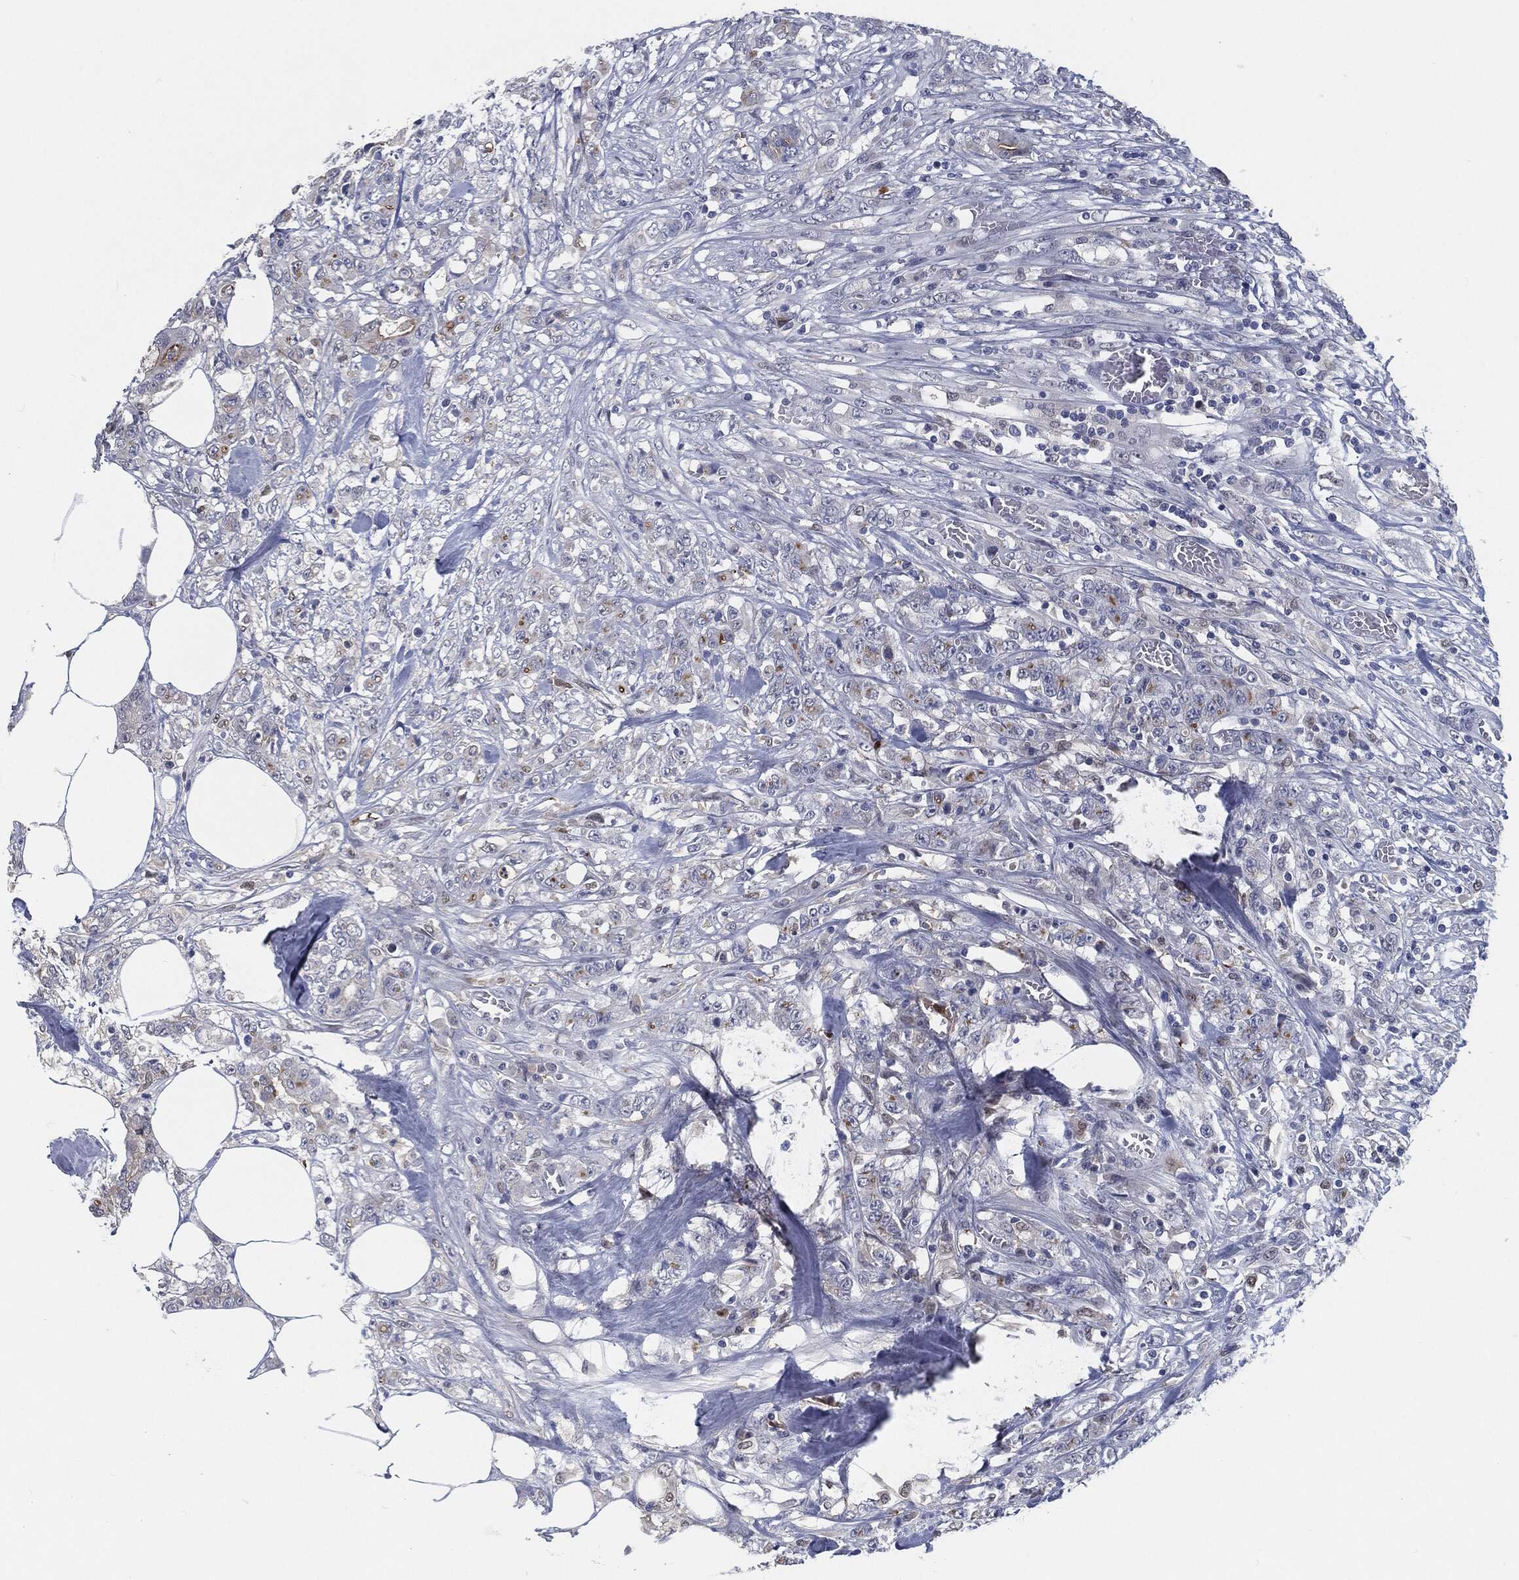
{"staining": {"intensity": "negative", "quantity": "none", "location": "none"}, "tissue": "colorectal cancer", "cell_type": "Tumor cells", "image_type": "cancer", "snomed": [{"axis": "morphology", "description": "Adenocarcinoma, NOS"}, {"axis": "topography", "description": "Colon"}], "caption": "Colorectal cancer stained for a protein using immunohistochemistry (IHC) shows no staining tumor cells.", "gene": "PROM1", "patient": {"sex": "female", "age": 48}}